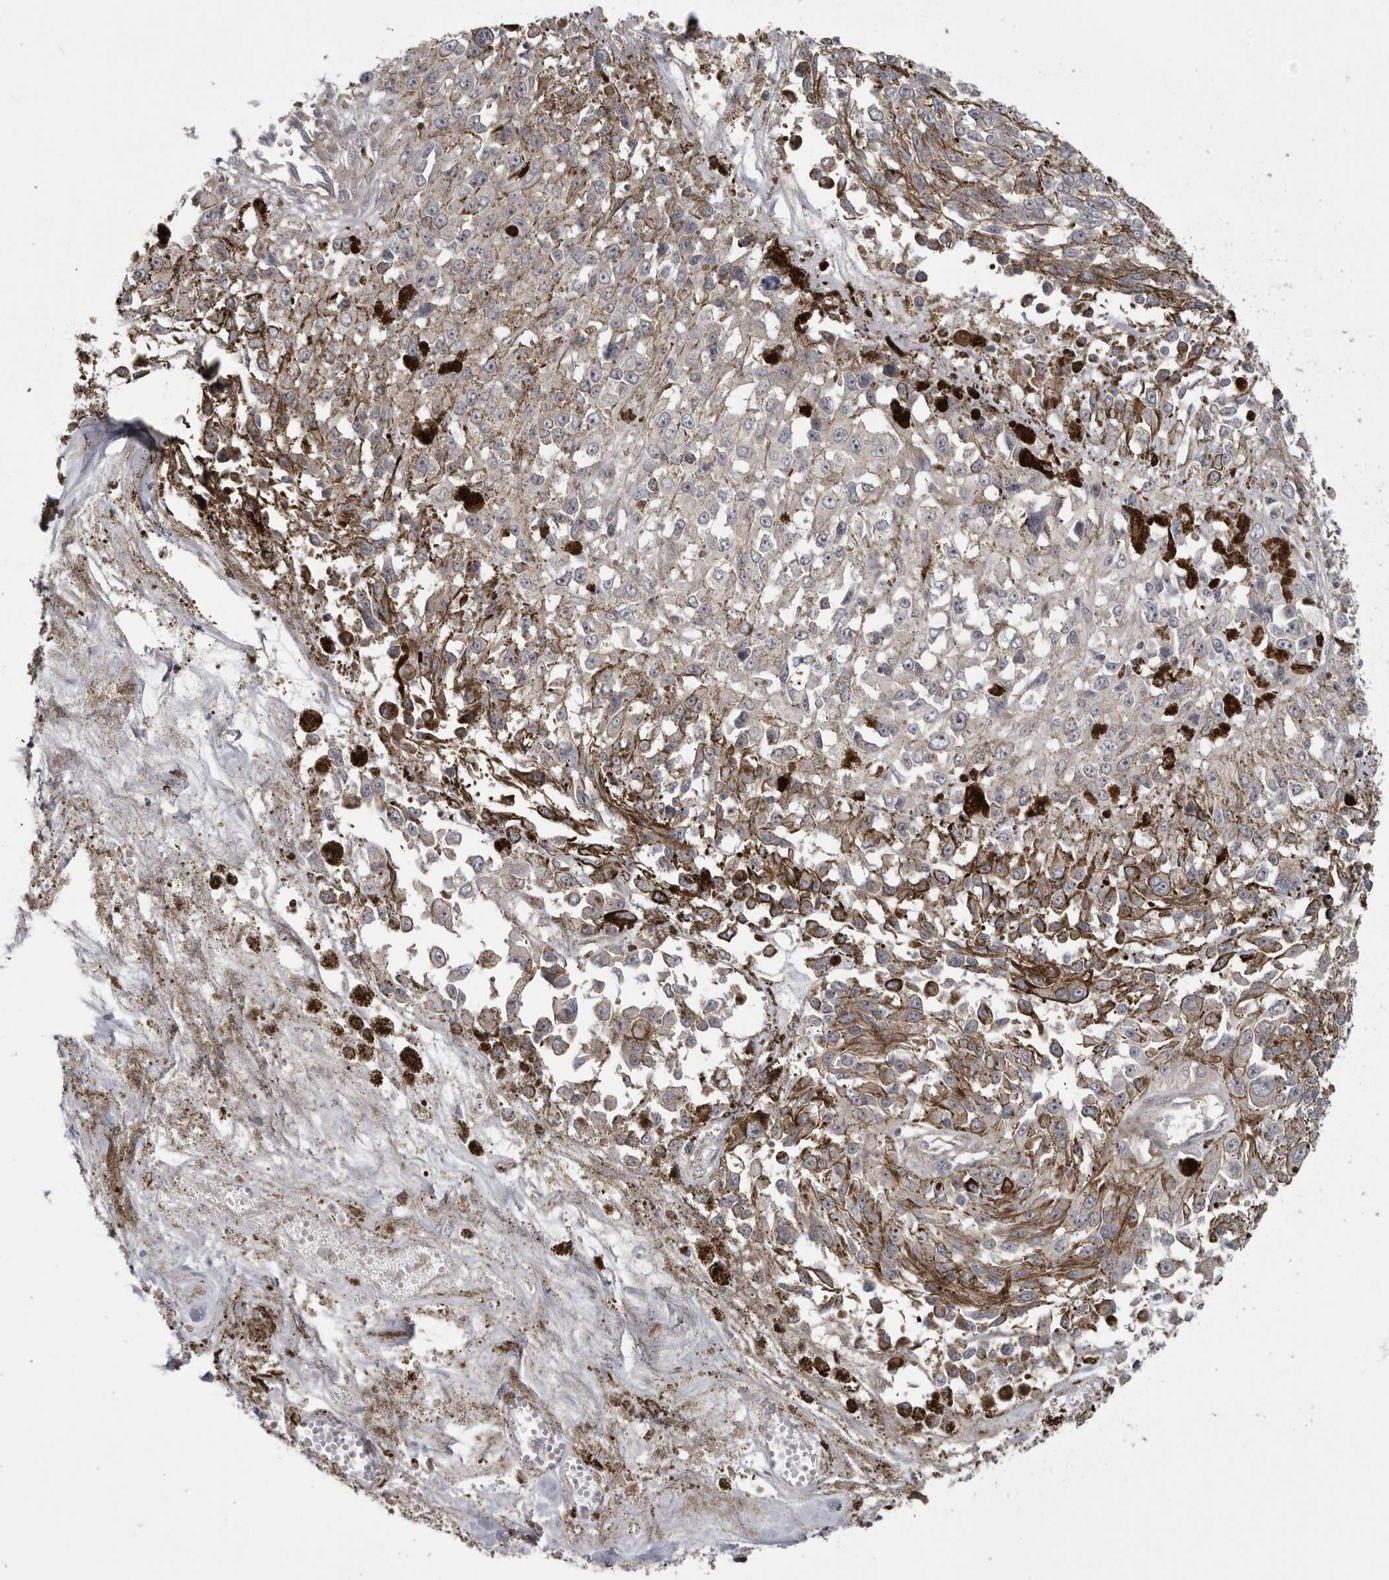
{"staining": {"intensity": "negative", "quantity": "none", "location": "none"}, "tissue": "melanoma", "cell_type": "Tumor cells", "image_type": "cancer", "snomed": [{"axis": "morphology", "description": "Malignant melanoma, Metastatic site"}, {"axis": "topography", "description": "Lymph node"}], "caption": "An immunohistochemistry histopathology image of melanoma is shown. There is no staining in tumor cells of melanoma.", "gene": "MAPK13", "patient": {"sex": "male", "age": 59}}